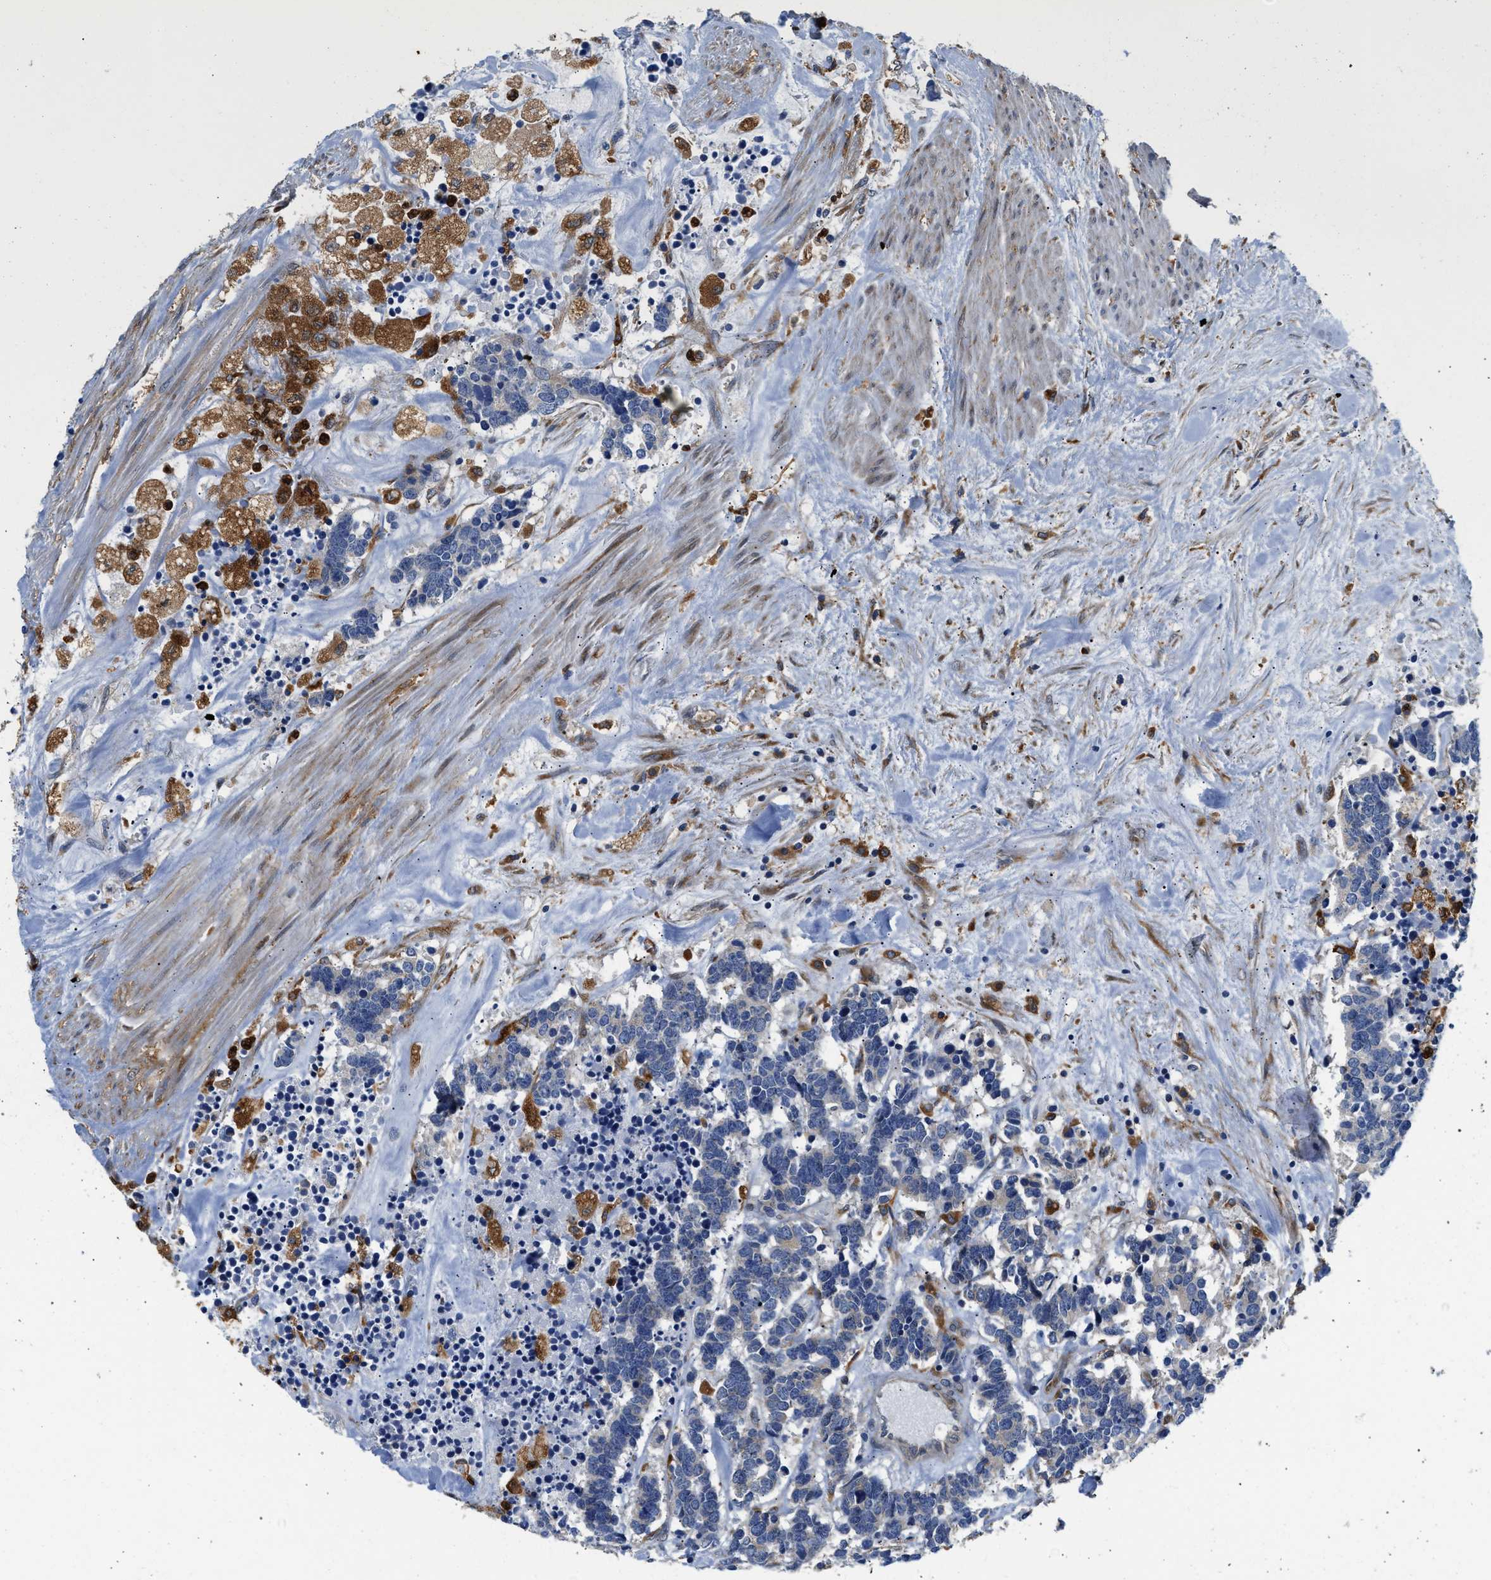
{"staining": {"intensity": "negative", "quantity": "none", "location": "none"}, "tissue": "carcinoid", "cell_type": "Tumor cells", "image_type": "cancer", "snomed": [{"axis": "morphology", "description": "Carcinoma, NOS"}, {"axis": "morphology", "description": "Carcinoid, malignant, NOS"}, {"axis": "topography", "description": "Urinary bladder"}], "caption": "Immunohistochemistry photomicrograph of neoplastic tissue: carcinoid stained with DAB reveals no significant protein staining in tumor cells.", "gene": "RAB31", "patient": {"sex": "male", "age": 57}}